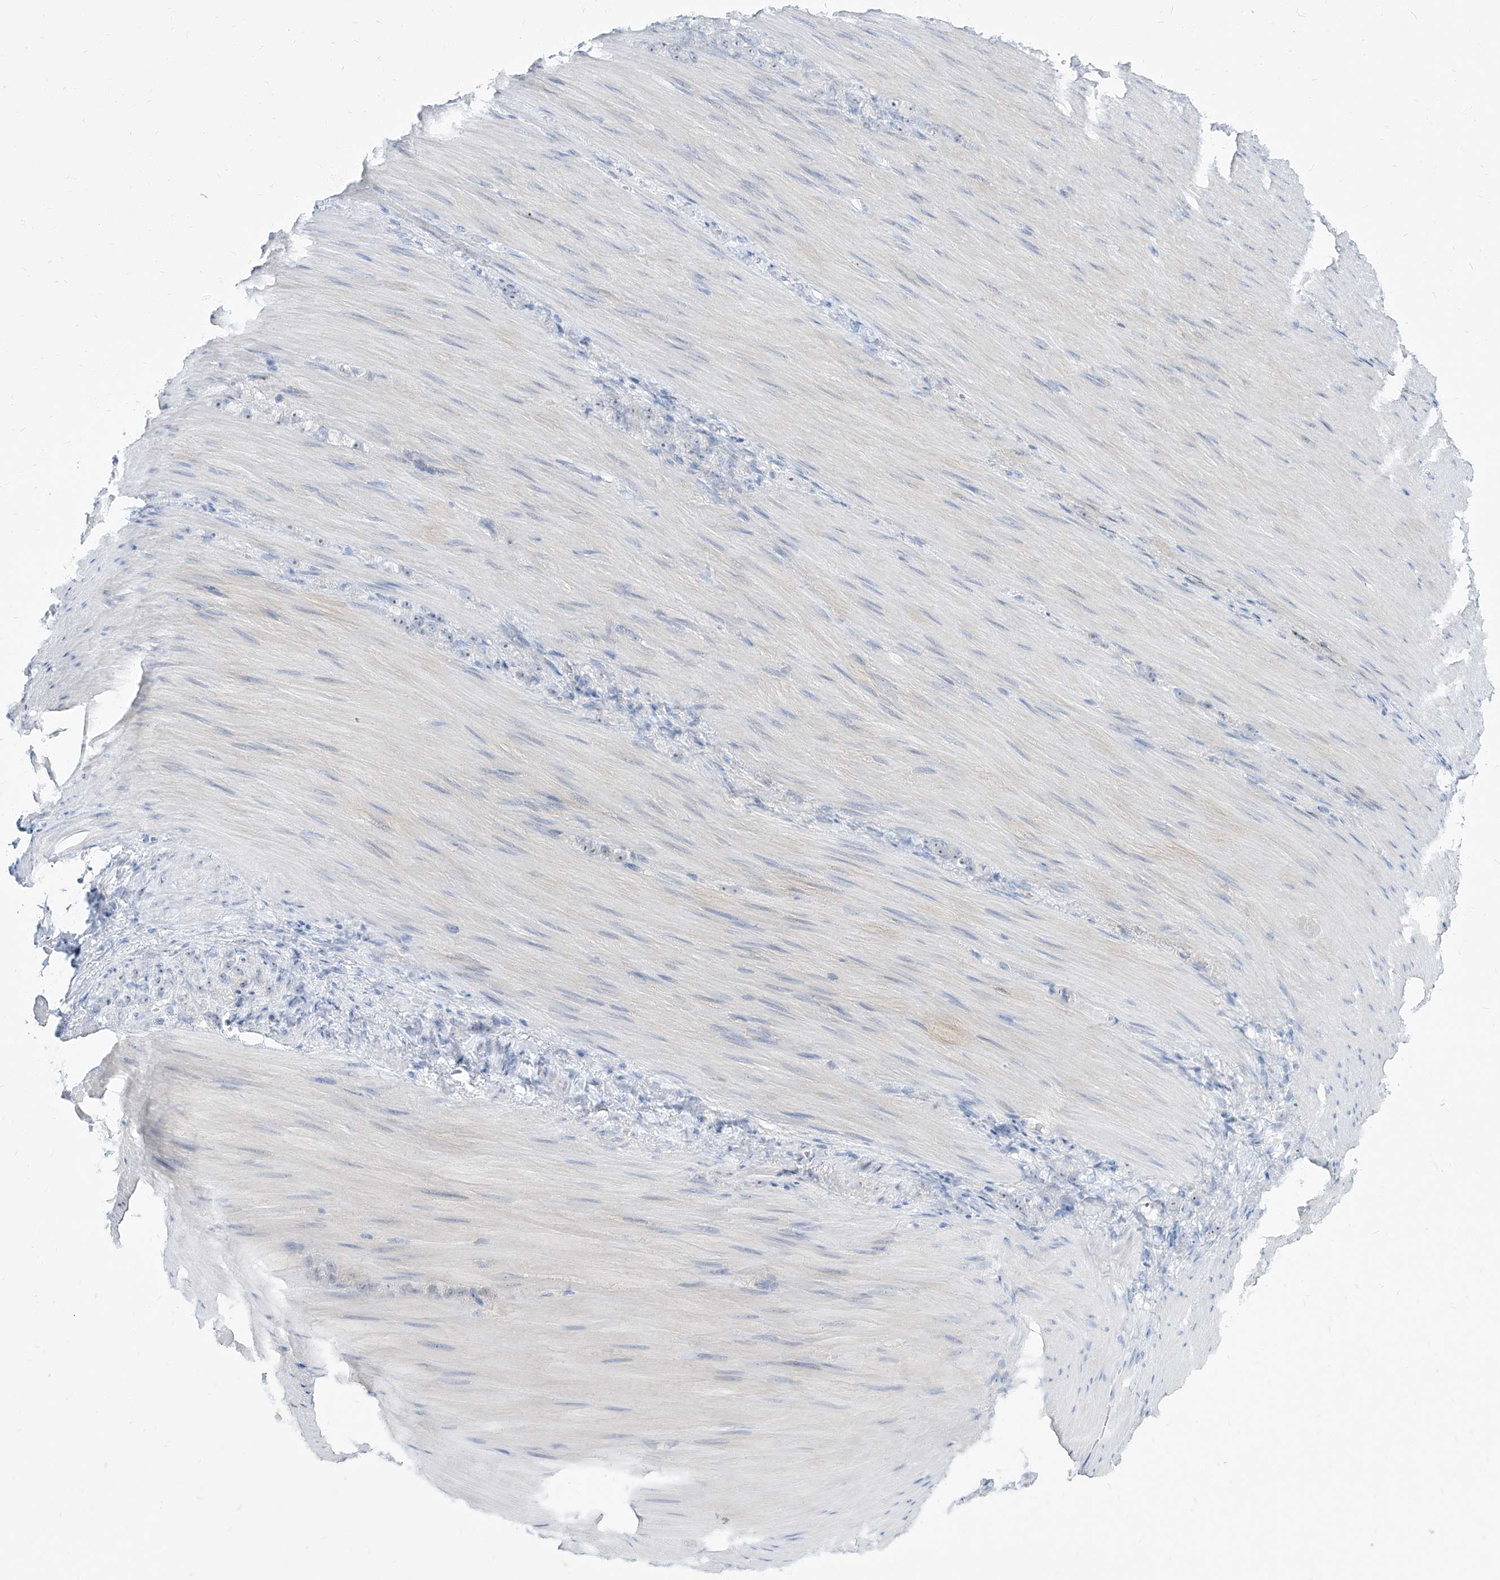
{"staining": {"intensity": "negative", "quantity": "none", "location": "none"}, "tissue": "stomach cancer", "cell_type": "Tumor cells", "image_type": "cancer", "snomed": [{"axis": "morphology", "description": "Normal tissue, NOS"}, {"axis": "morphology", "description": "Adenocarcinoma, NOS"}, {"axis": "topography", "description": "Stomach"}], "caption": "High power microscopy micrograph of an IHC histopathology image of stomach adenocarcinoma, revealing no significant expression in tumor cells.", "gene": "TXLNB", "patient": {"sex": "male", "age": 82}}